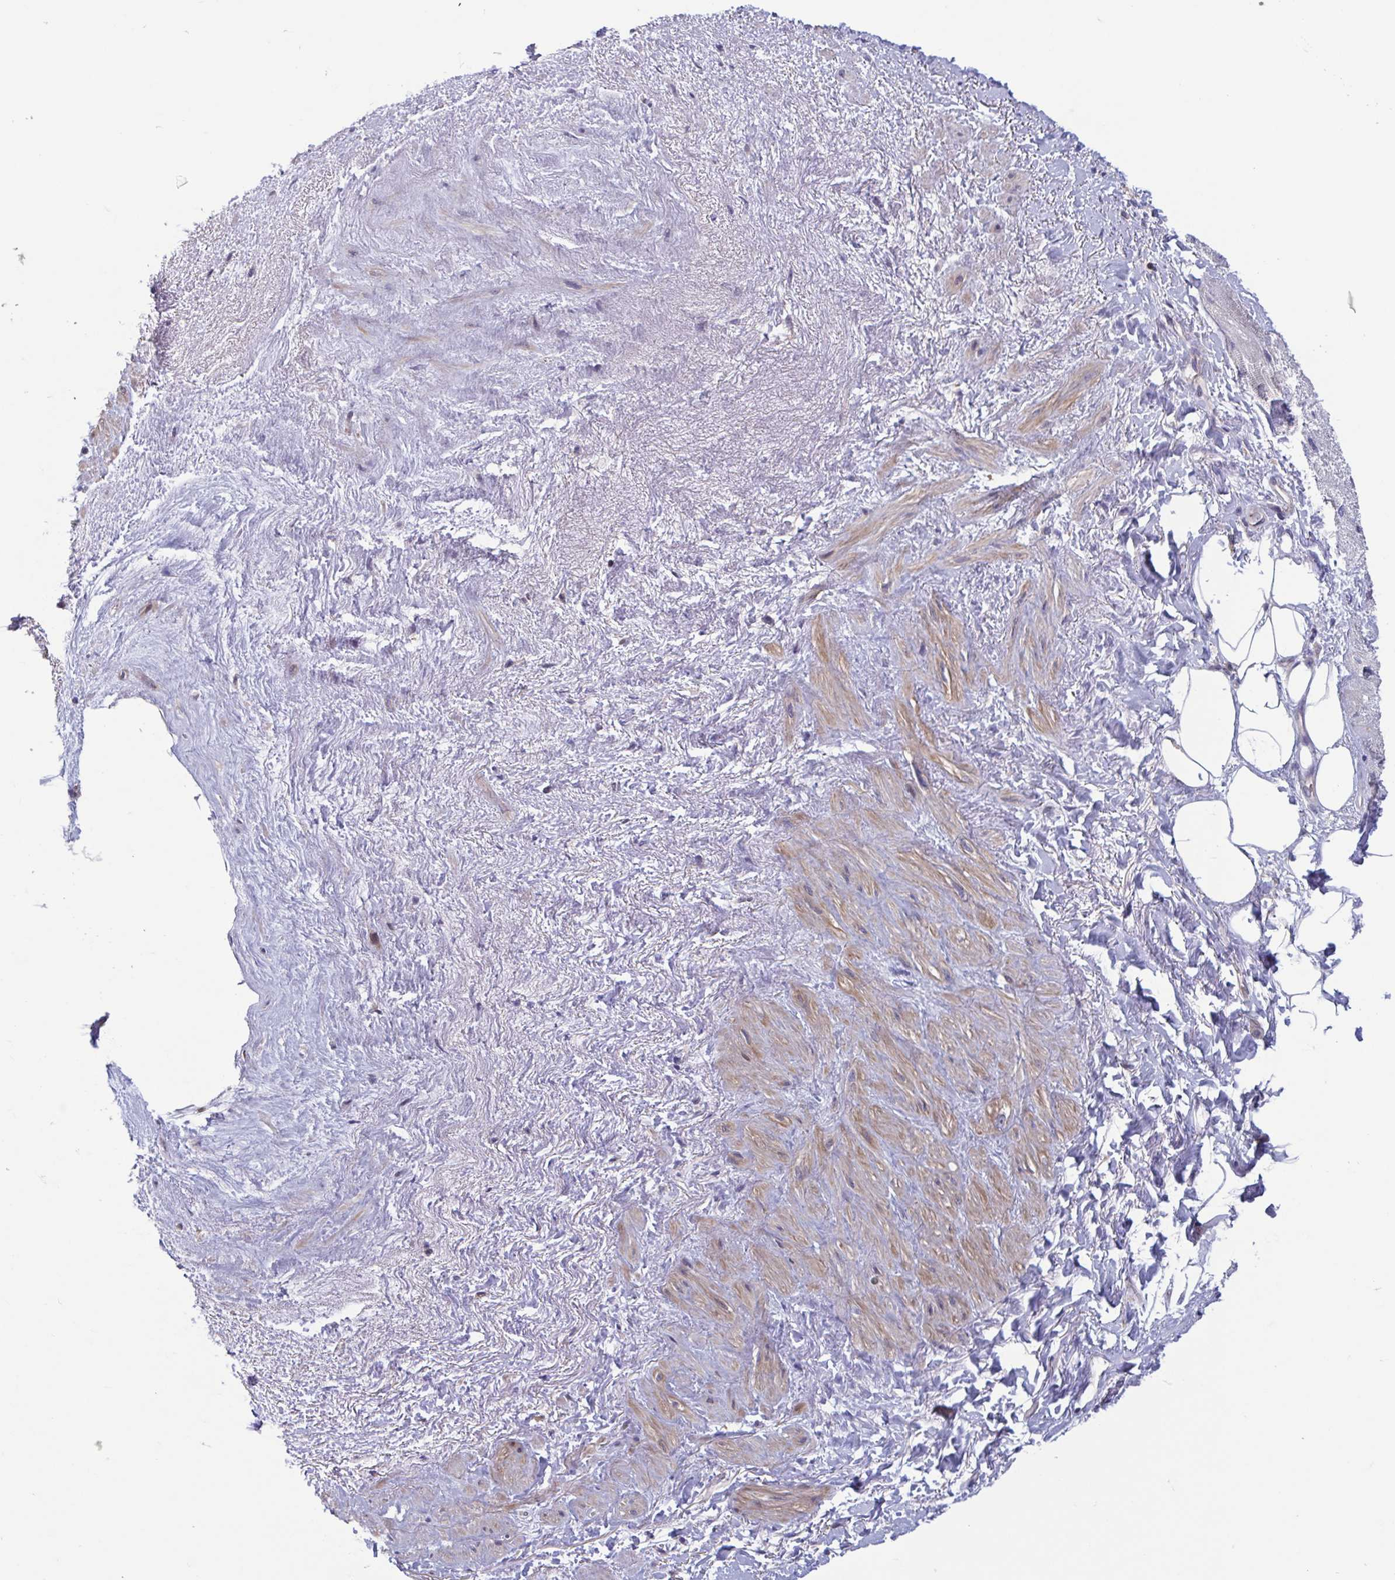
{"staining": {"intensity": "moderate", "quantity": "25%-75%", "location": "cytoplasmic/membranous"}, "tissue": "heart muscle", "cell_type": "Cardiomyocytes", "image_type": "normal", "snomed": [{"axis": "morphology", "description": "Normal tissue, NOS"}, {"axis": "topography", "description": "Heart"}], "caption": "DAB (3,3'-diaminobenzidine) immunohistochemical staining of unremarkable heart muscle displays moderate cytoplasmic/membranous protein staining in about 25%-75% of cardiomyocytes. Immunohistochemistry (ihc) stains the protein of interest in brown and the nuclei are stained blue.", "gene": "LRRC38", "patient": {"sex": "male", "age": 62}}